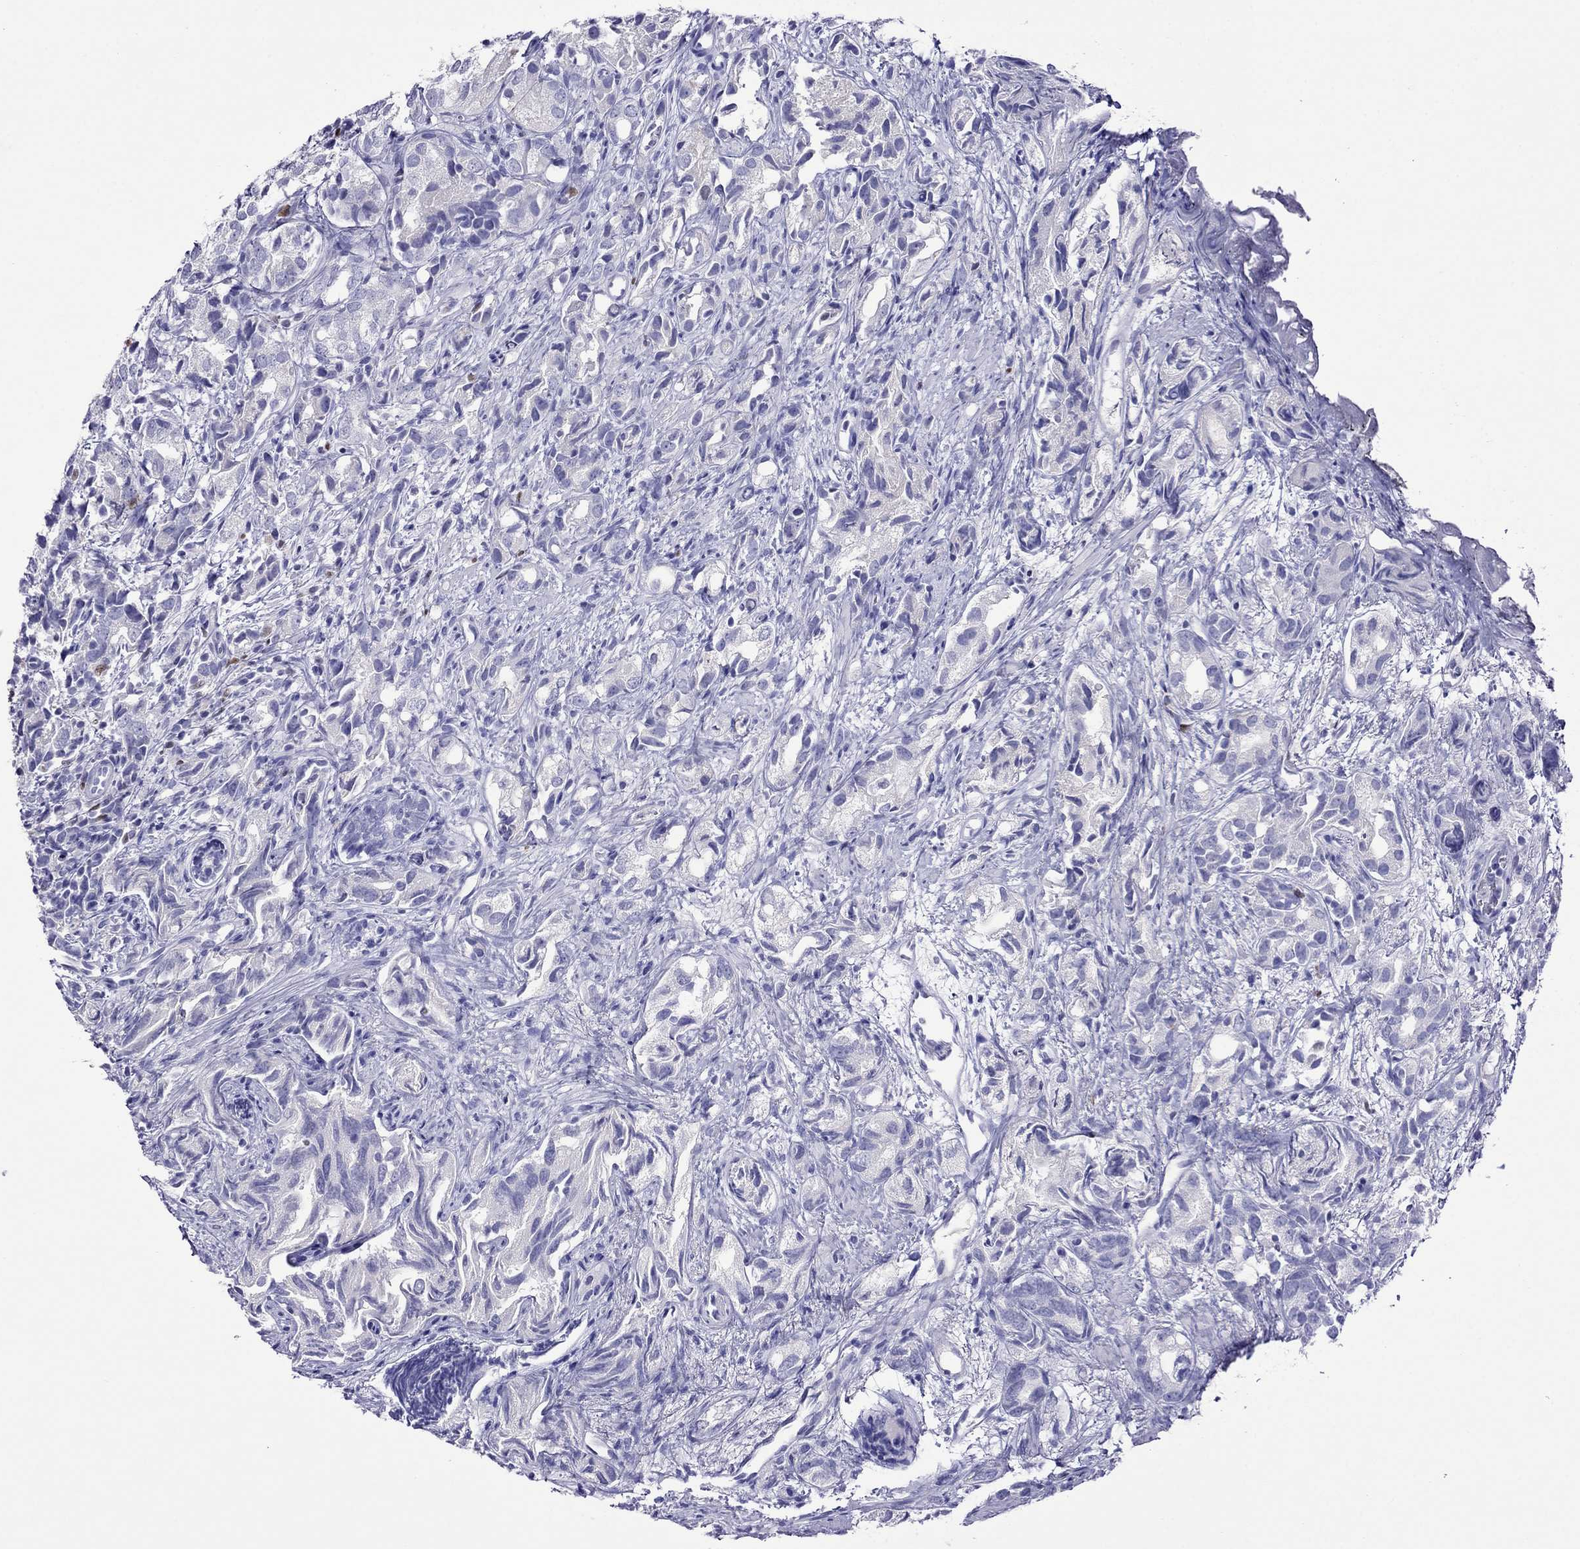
{"staining": {"intensity": "negative", "quantity": "none", "location": "none"}, "tissue": "prostate cancer", "cell_type": "Tumor cells", "image_type": "cancer", "snomed": [{"axis": "morphology", "description": "Adenocarcinoma, High grade"}, {"axis": "topography", "description": "Prostate"}], "caption": "IHC of human prostate cancer (high-grade adenocarcinoma) displays no positivity in tumor cells.", "gene": "MPZ", "patient": {"sex": "male", "age": 82}}